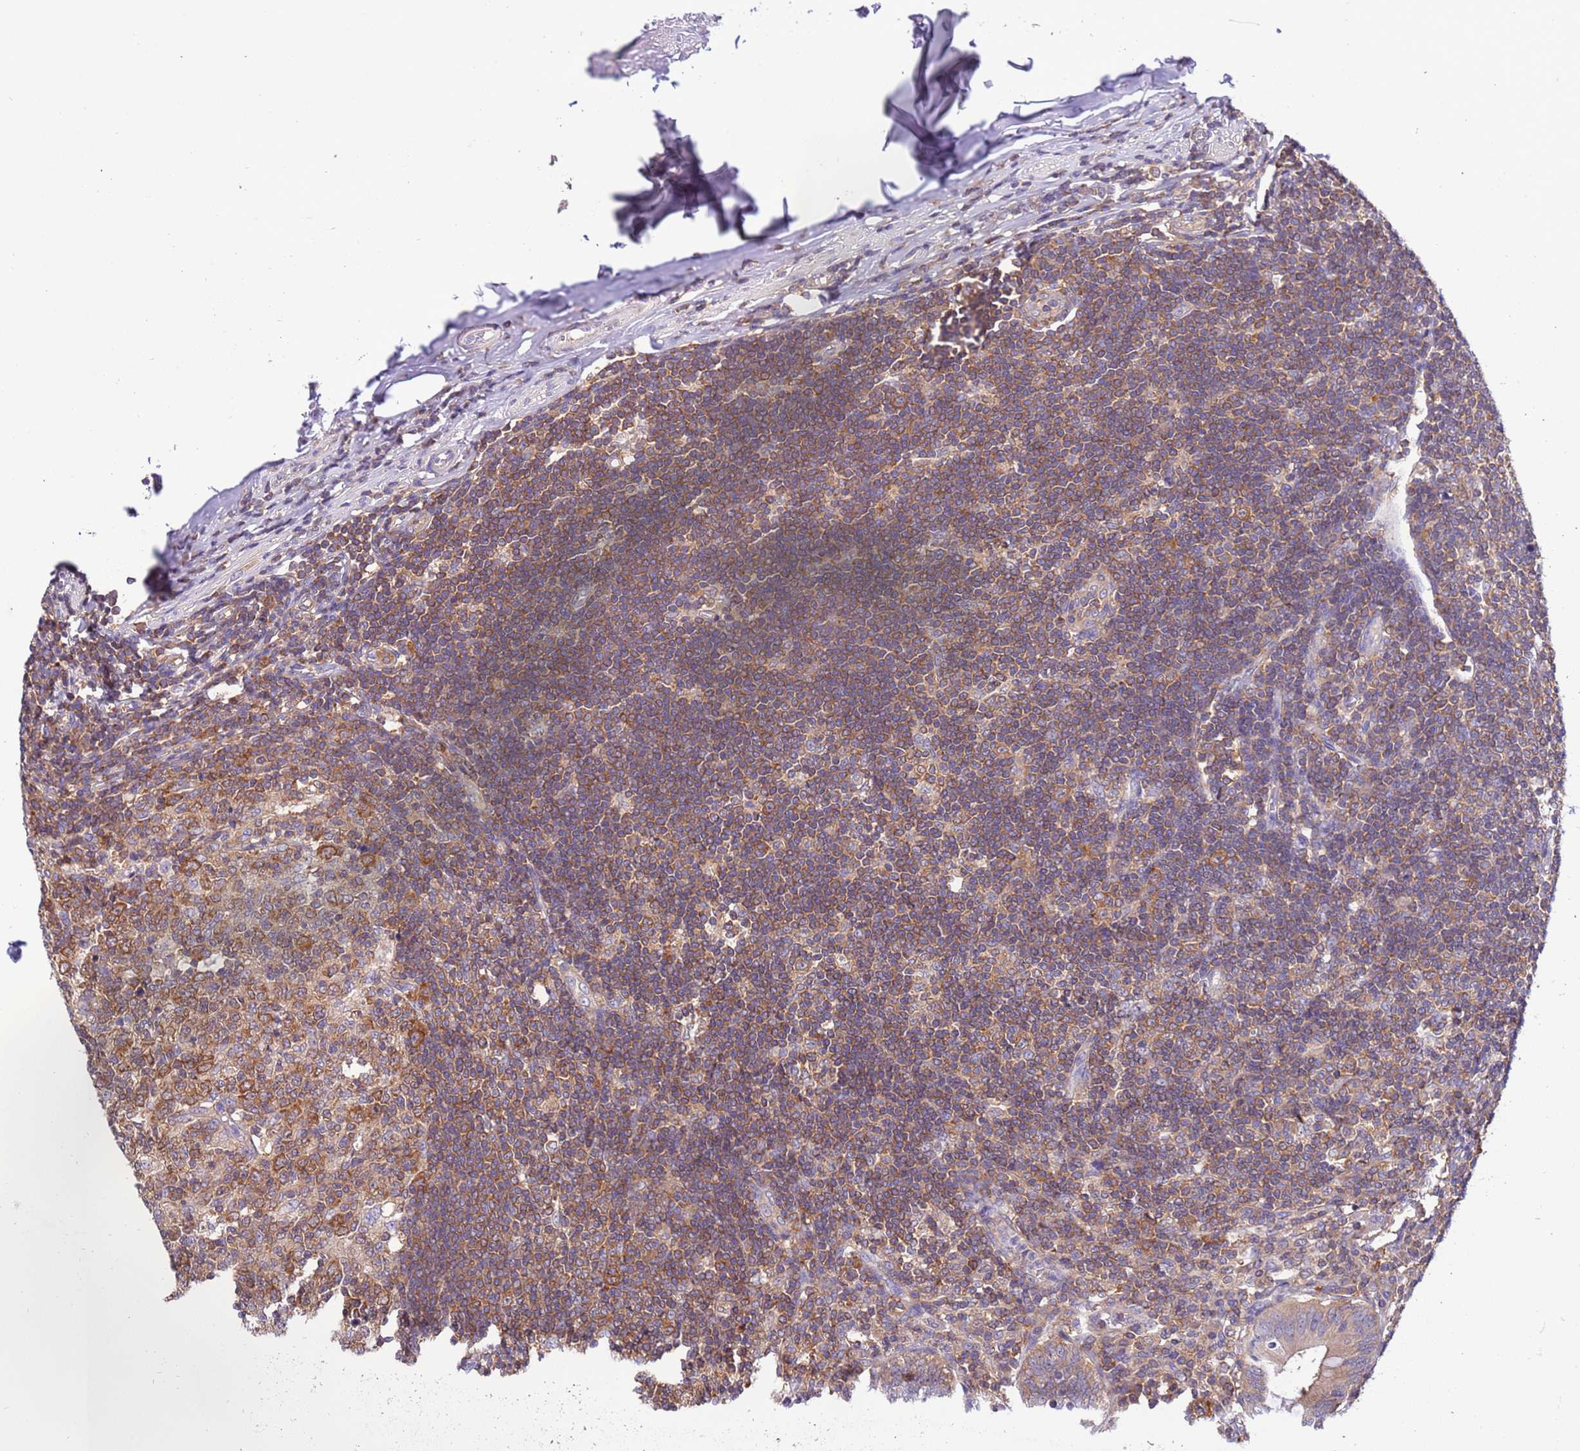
{"staining": {"intensity": "moderate", "quantity": ">75%", "location": "cytoplasmic/membranous"}, "tissue": "appendix", "cell_type": "Glandular cells", "image_type": "normal", "snomed": [{"axis": "morphology", "description": "Normal tissue, NOS"}, {"axis": "topography", "description": "Appendix"}], "caption": "Immunohistochemical staining of unremarkable appendix shows >75% levels of moderate cytoplasmic/membranous protein expression in about >75% of glandular cells.", "gene": "STIP1", "patient": {"sex": "female", "age": 54}}